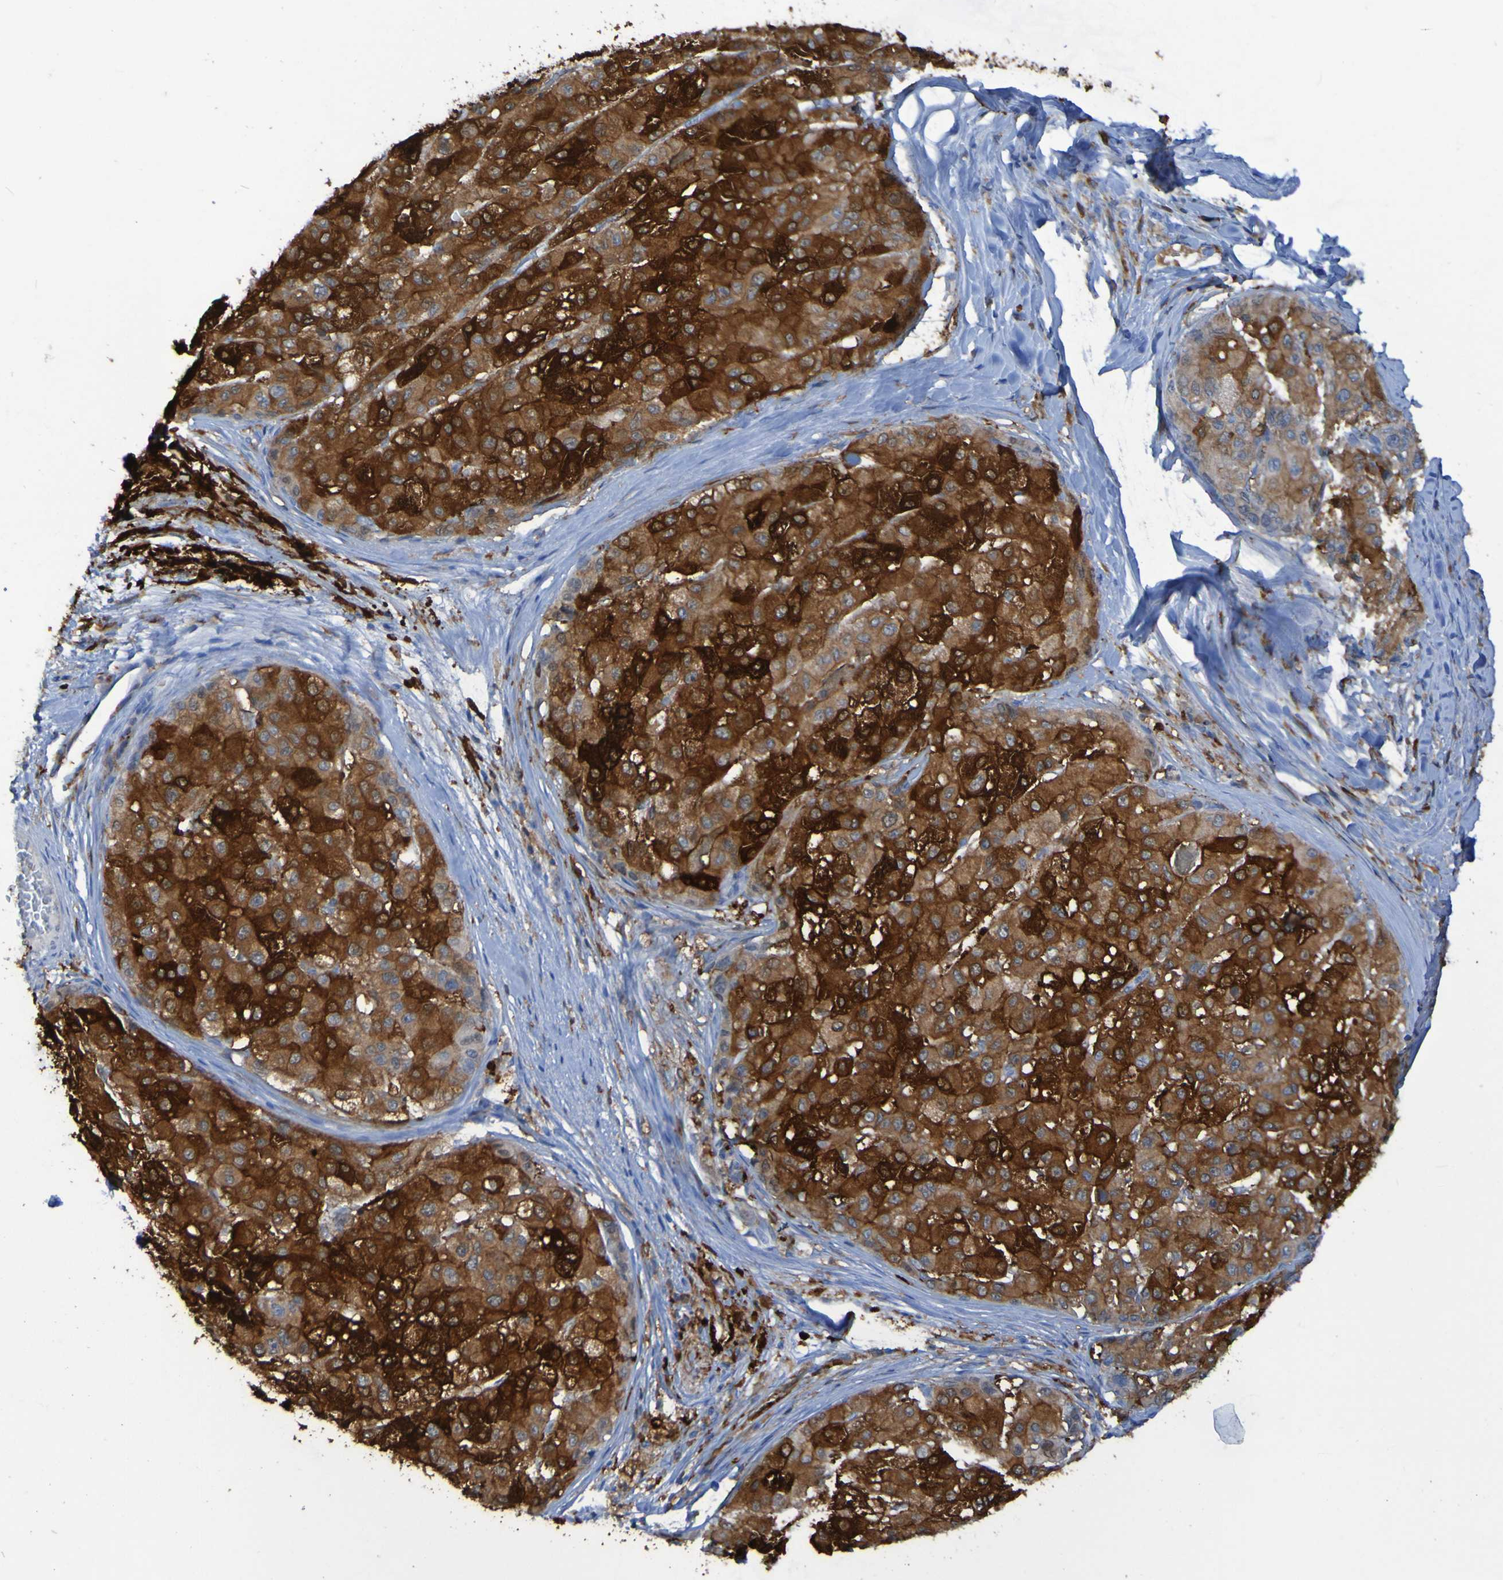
{"staining": {"intensity": "strong", "quantity": ">75%", "location": "cytoplasmic/membranous"}, "tissue": "liver cancer", "cell_type": "Tumor cells", "image_type": "cancer", "snomed": [{"axis": "morphology", "description": "Carcinoma, Hepatocellular, NOS"}, {"axis": "topography", "description": "Liver"}], "caption": "This is a photomicrograph of IHC staining of hepatocellular carcinoma (liver), which shows strong expression in the cytoplasmic/membranous of tumor cells.", "gene": "MPPE1", "patient": {"sex": "male", "age": 80}}